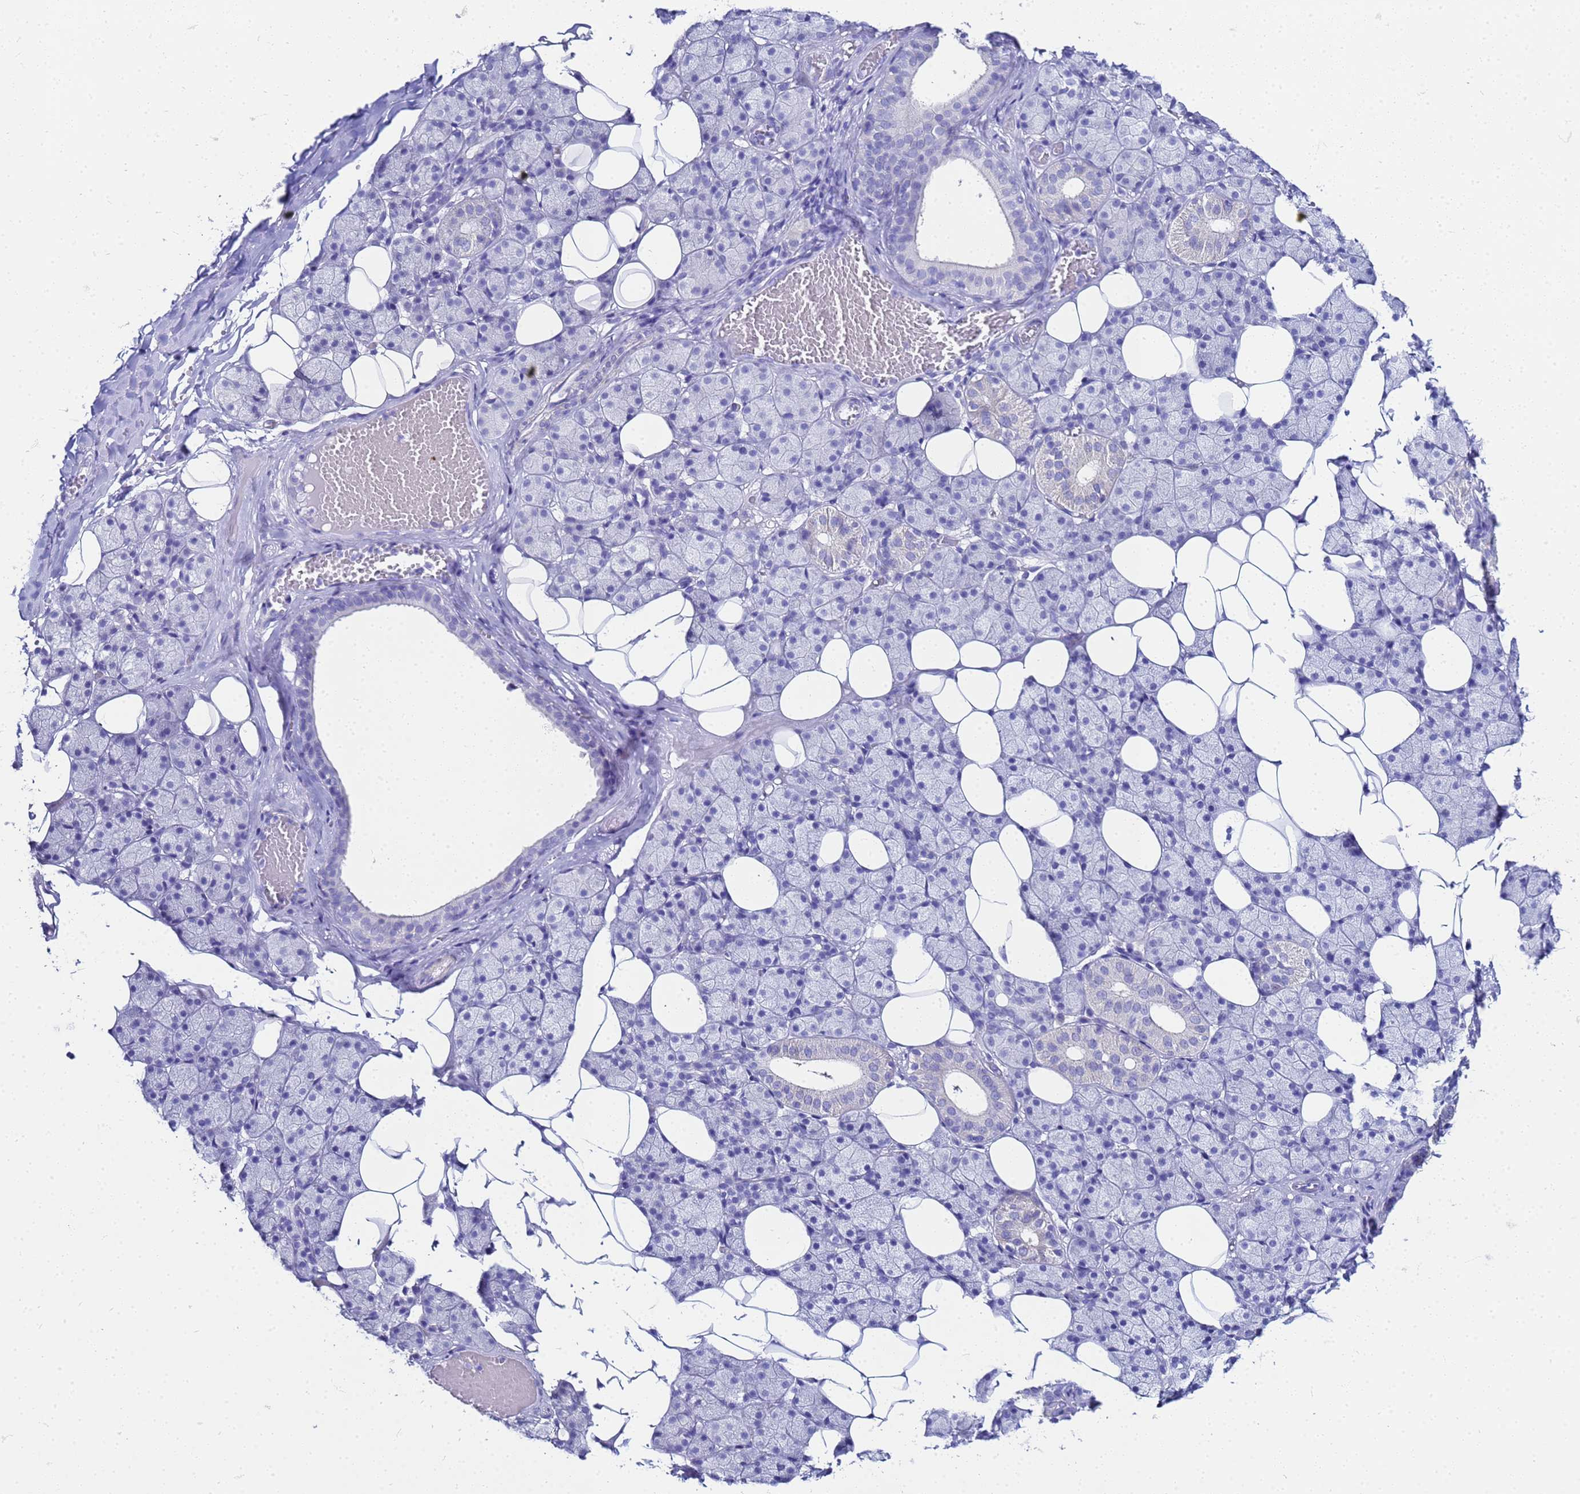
{"staining": {"intensity": "negative", "quantity": "none", "location": "none"}, "tissue": "salivary gland", "cell_type": "Glandular cells", "image_type": "normal", "snomed": [{"axis": "morphology", "description": "Normal tissue, NOS"}, {"axis": "topography", "description": "Salivary gland"}], "caption": "Micrograph shows no protein staining in glandular cells of normal salivary gland. The staining was performed using DAB (3,3'-diaminobenzidine) to visualize the protein expression in brown, while the nuclei were stained in blue with hematoxylin (Magnification: 20x).", "gene": "CKB", "patient": {"sex": "female", "age": 33}}